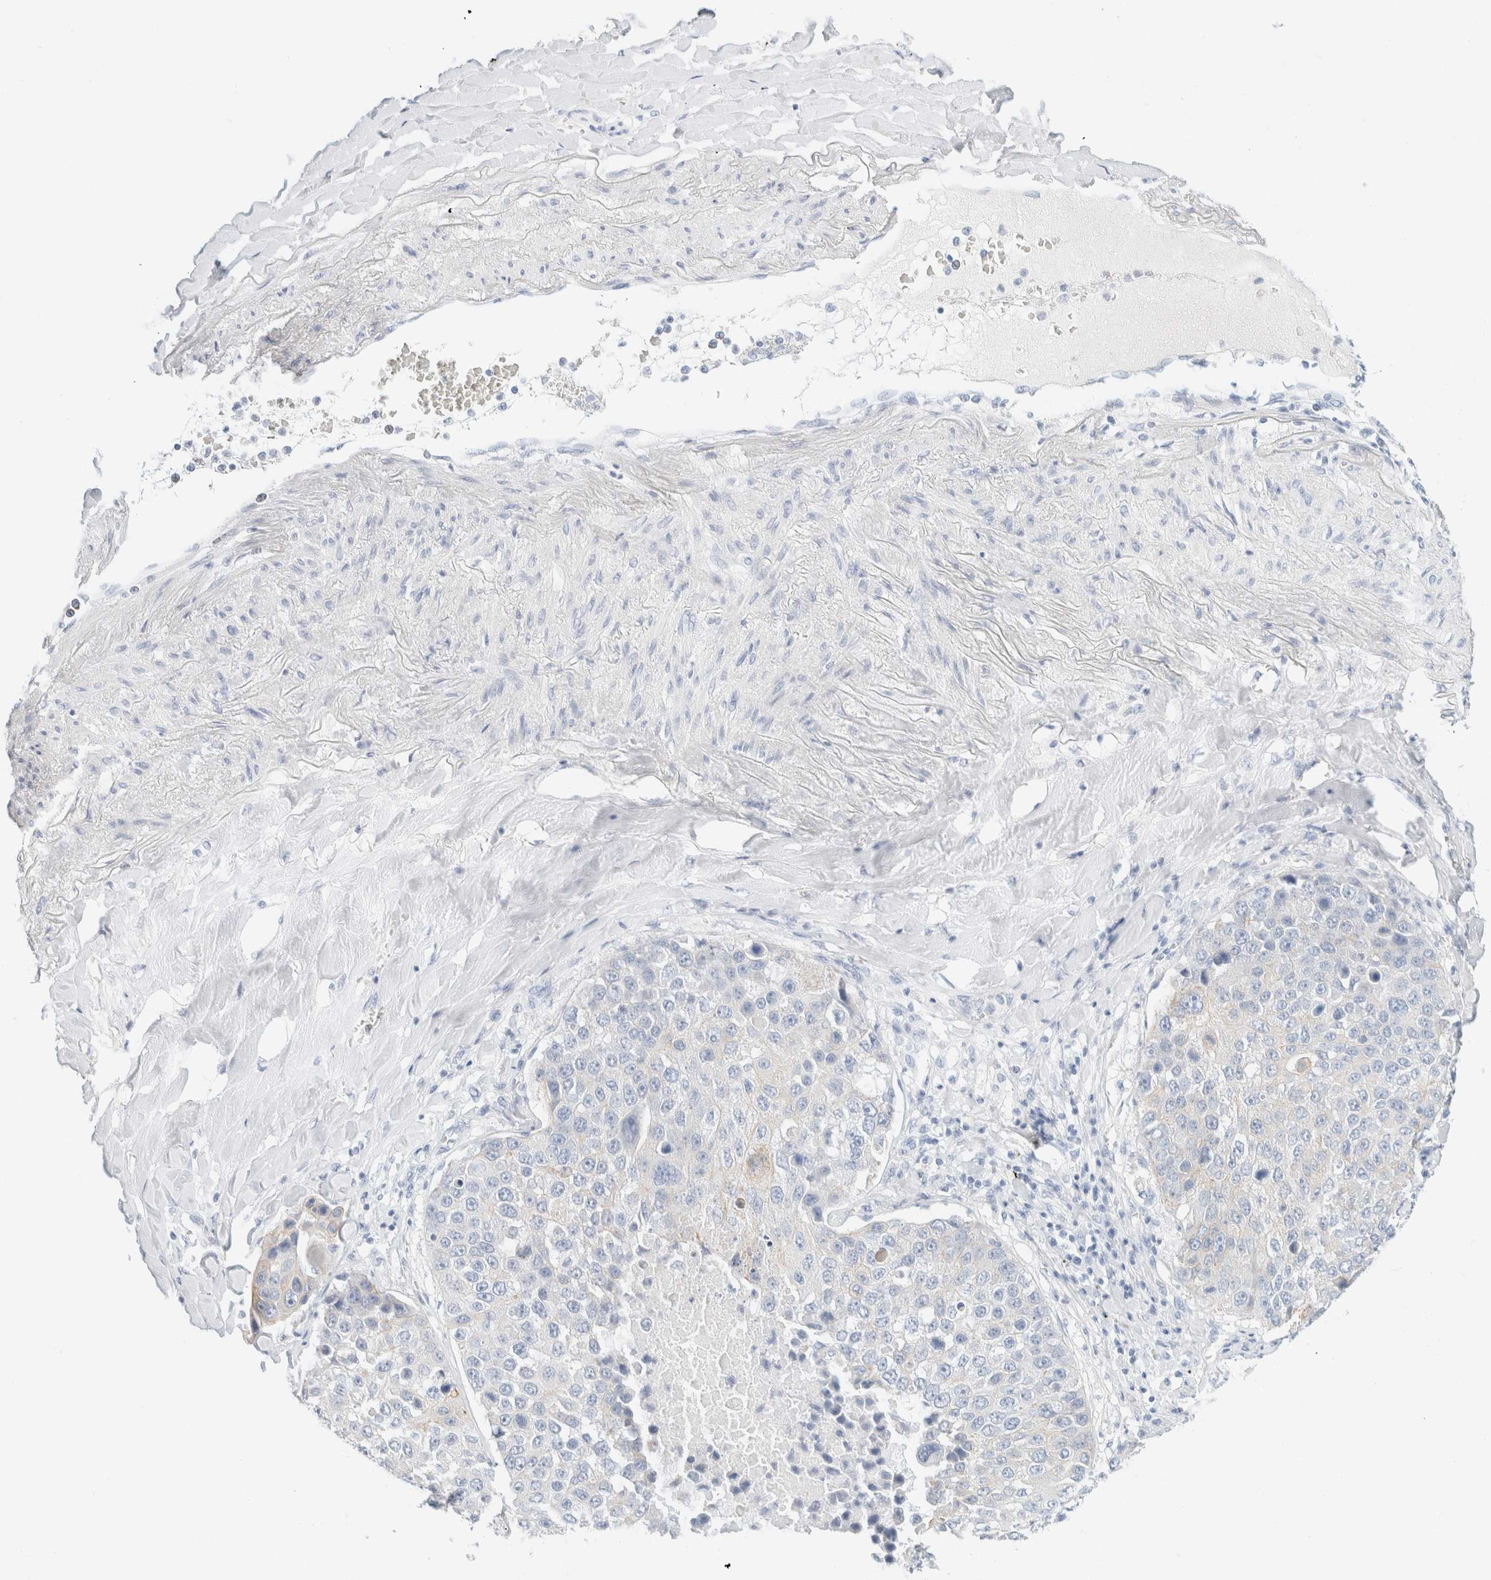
{"staining": {"intensity": "negative", "quantity": "none", "location": "none"}, "tissue": "lung cancer", "cell_type": "Tumor cells", "image_type": "cancer", "snomed": [{"axis": "morphology", "description": "Squamous cell carcinoma, NOS"}, {"axis": "topography", "description": "Lung"}], "caption": "Immunohistochemistry (IHC) photomicrograph of human squamous cell carcinoma (lung) stained for a protein (brown), which displays no staining in tumor cells.", "gene": "KRT20", "patient": {"sex": "male", "age": 61}}